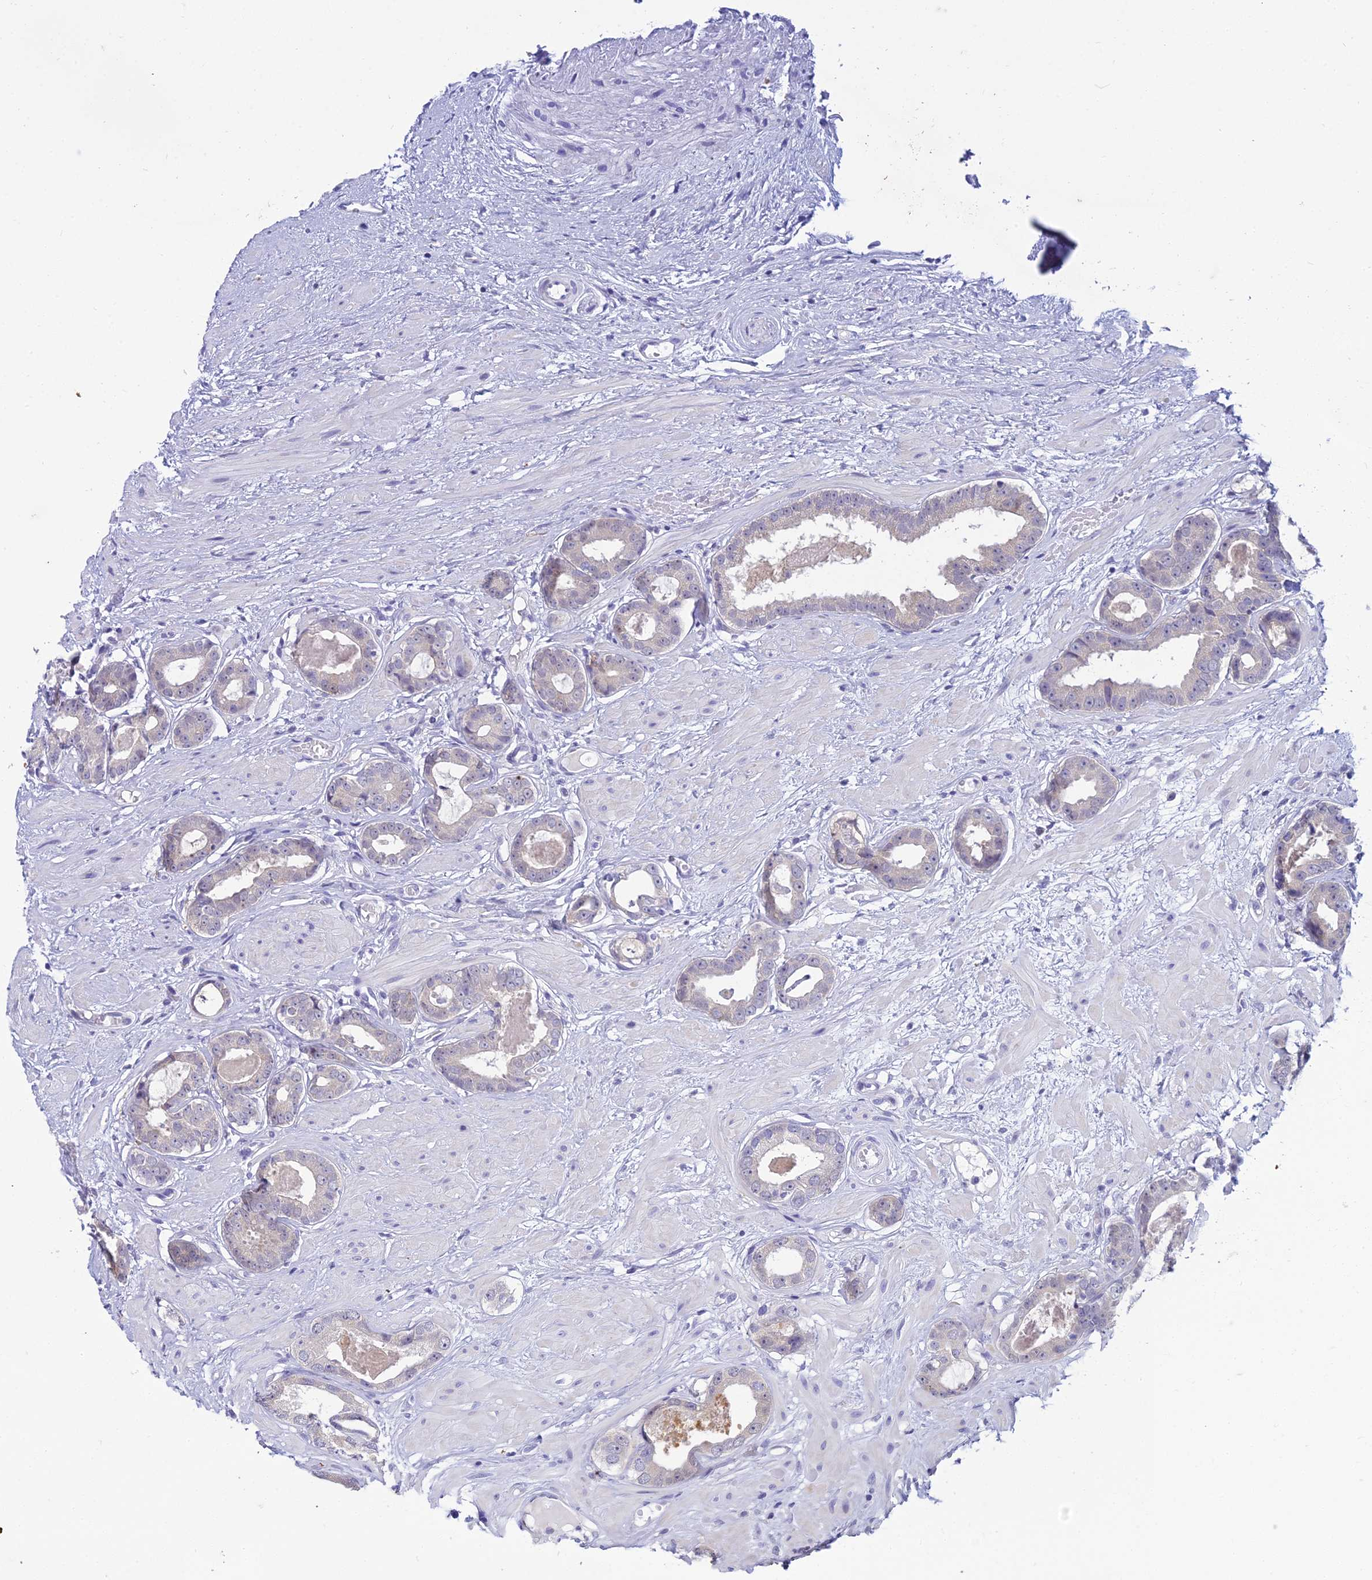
{"staining": {"intensity": "negative", "quantity": "none", "location": "none"}, "tissue": "prostate cancer", "cell_type": "Tumor cells", "image_type": "cancer", "snomed": [{"axis": "morphology", "description": "Adenocarcinoma, Low grade"}, {"axis": "topography", "description": "Prostate"}], "caption": "A micrograph of prostate cancer (adenocarcinoma (low-grade)) stained for a protein reveals no brown staining in tumor cells.", "gene": "ZMIZ1", "patient": {"sex": "male", "age": 64}}